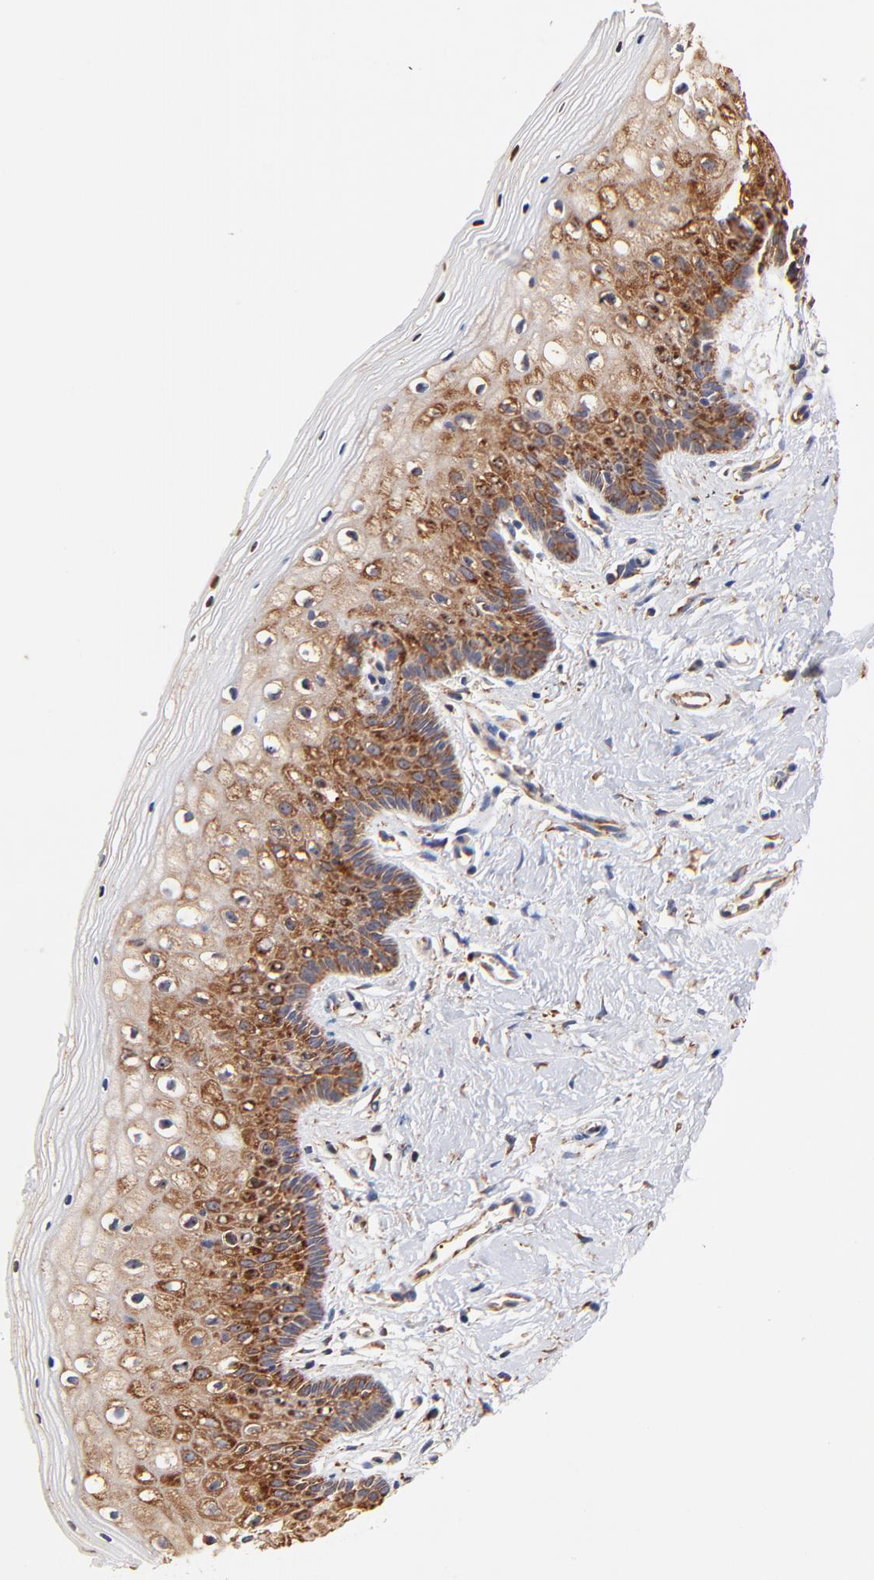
{"staining": {"intensity": "strong", "quantity": ">75%", "location": "cytoplasmic/membranous"}, "tissue": "vagina", "cell_type": "Squamous epithelial cells", "image_type": "normal", "snomed": [{"axis": "morphology", "description": "Normal tissue, NOS"}, {"axis": "topography", "description": "Vagina"}], "caption": "The image displays immunohistochemical staining of normal vagina. There is strong cytoplasmic/membranous positivity is identified in about >75% of squamous epithelial cells. (IHC, brightfield microscopy, high magnification).", "gene": "RPL27", "patient": {"sex": "female", "age": 46}}